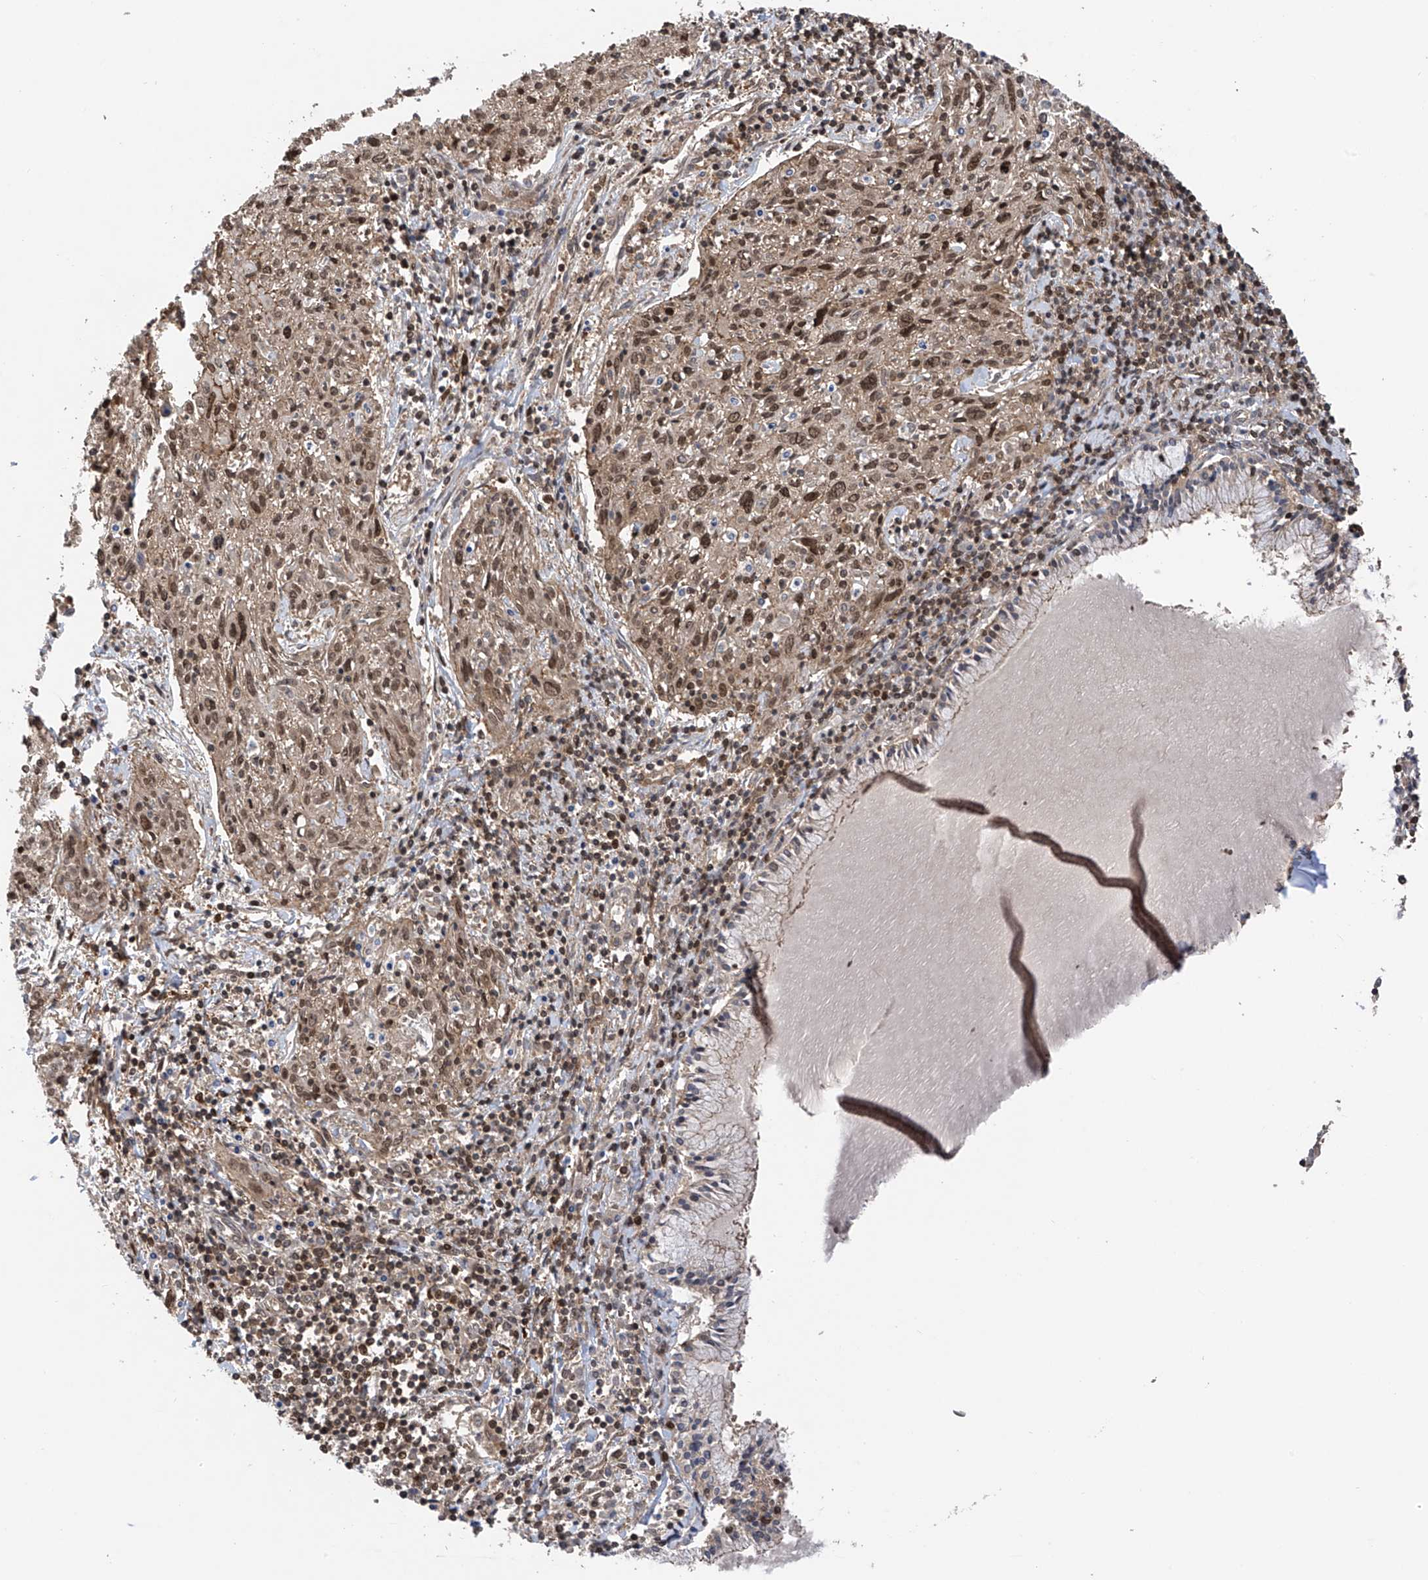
{"staining": {"intensity": "moderate", "quantity": ">75%", "location": "cytoplasmic/membranous,nuclear"}, "tissue": "cervical cancer", "cell_type": "Tumor cells", "image_type": "cancer", "snomed": [{"axis": "morphology", "description": "Squamous cell carcinoma, NOS"}, {"axis": "topography", "description": "Cervix"}], "caption": "Immunohistochemistry (IHC) histopathology image of human cervical cancer stained for a protein (brown), which exhibits medium levels of moderate cytoplasmic/membranous and nuclear expression in about >75% of tumor cells.", "gene": "DNAJC9", "patient": {"sex": "female", "age": 51}}